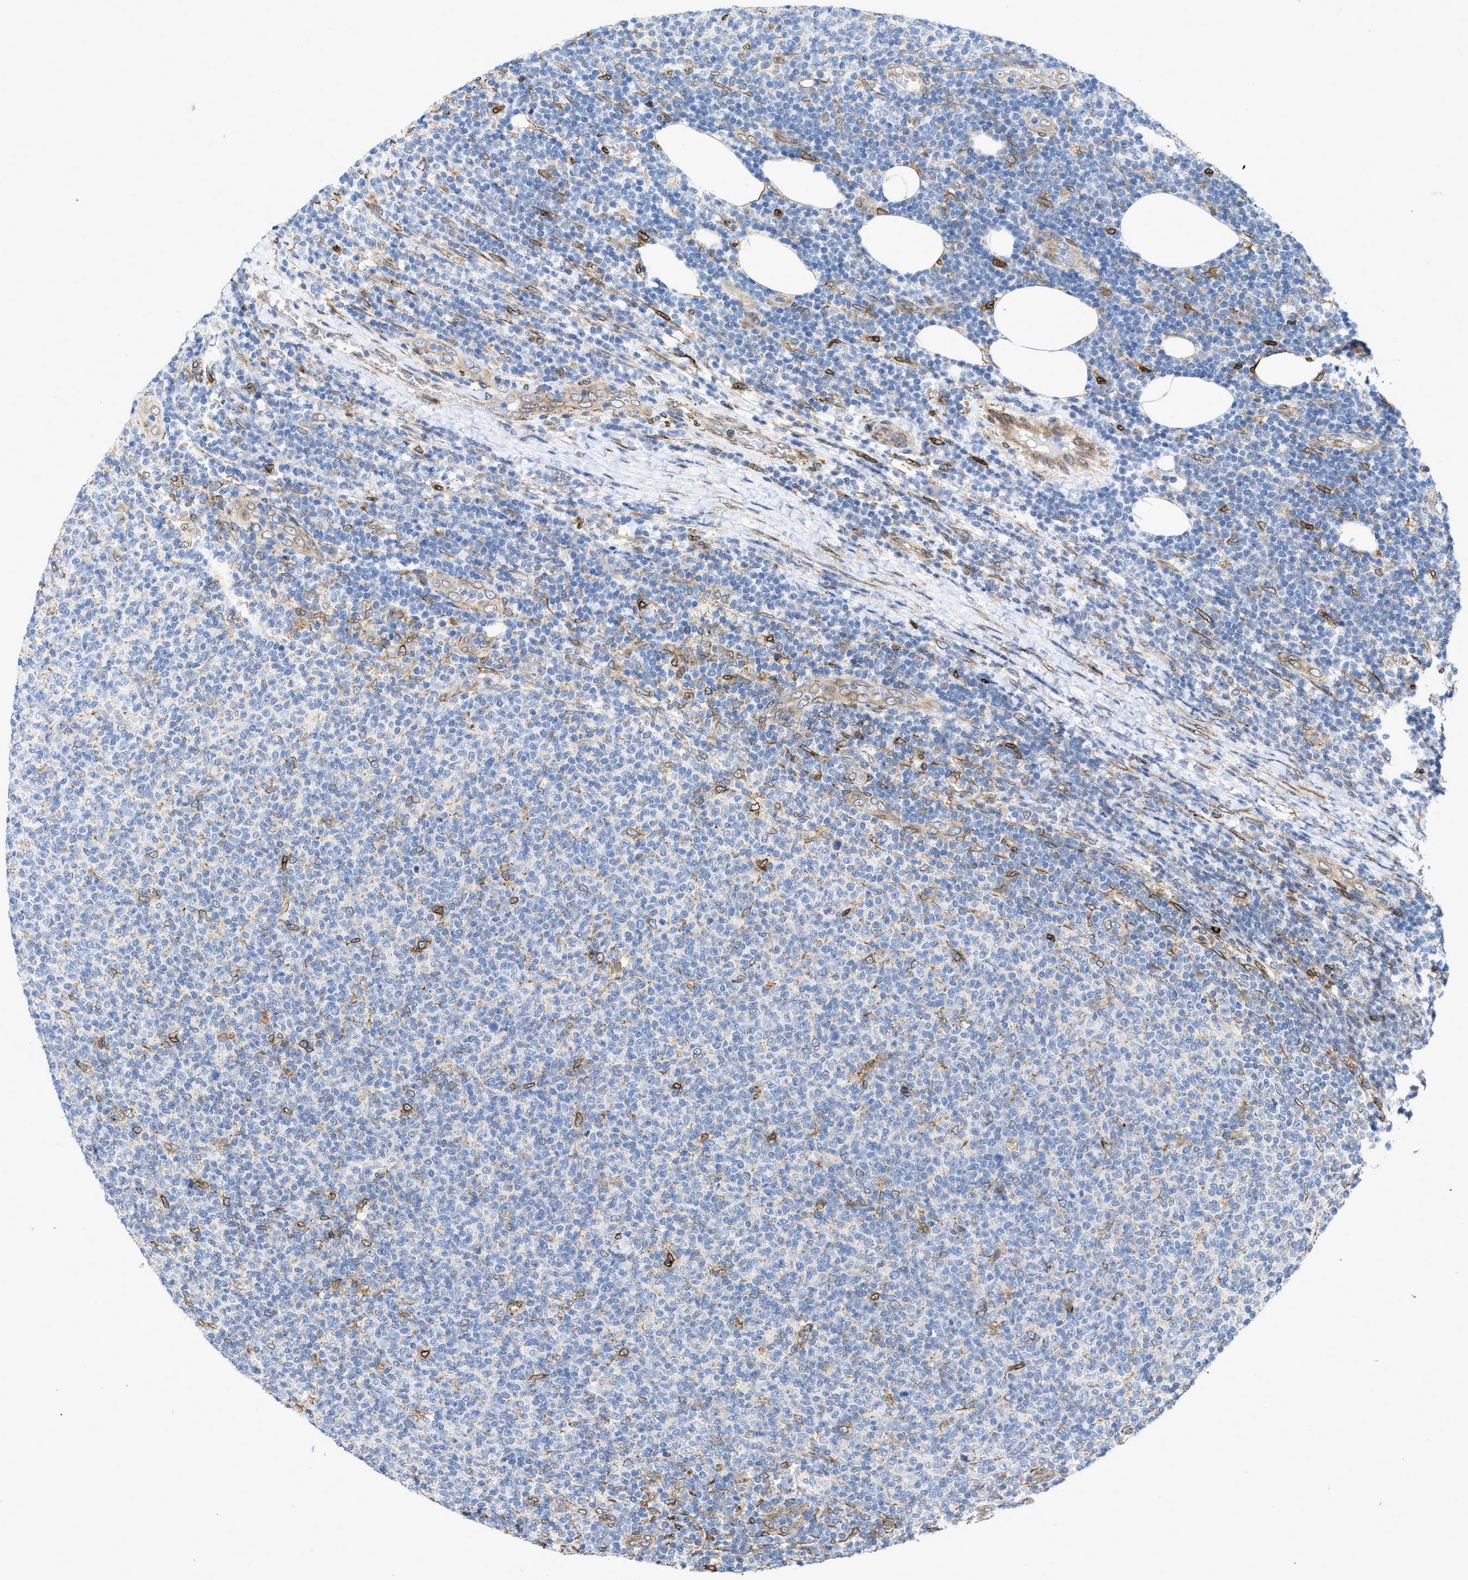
{"staining": {"intensity": "negative", "quantity": "none", "location": "none"}, "tissue": "lymphoma", "cell_type": "Tumor cells", "image_type": "cancer", "snomed": [{"axis": "morphology", "description": "Malignant lymphoma, non-Hodgkin's type, Low grade"}, {"axis": "topography", "description": "Lymph node"}], "caption": "This is an IHC photomicrograph of lymphoma. There is no expression in tumor cells.", "gene": "ERLIN2", "patient": {"sex": "male", "age": 66}}